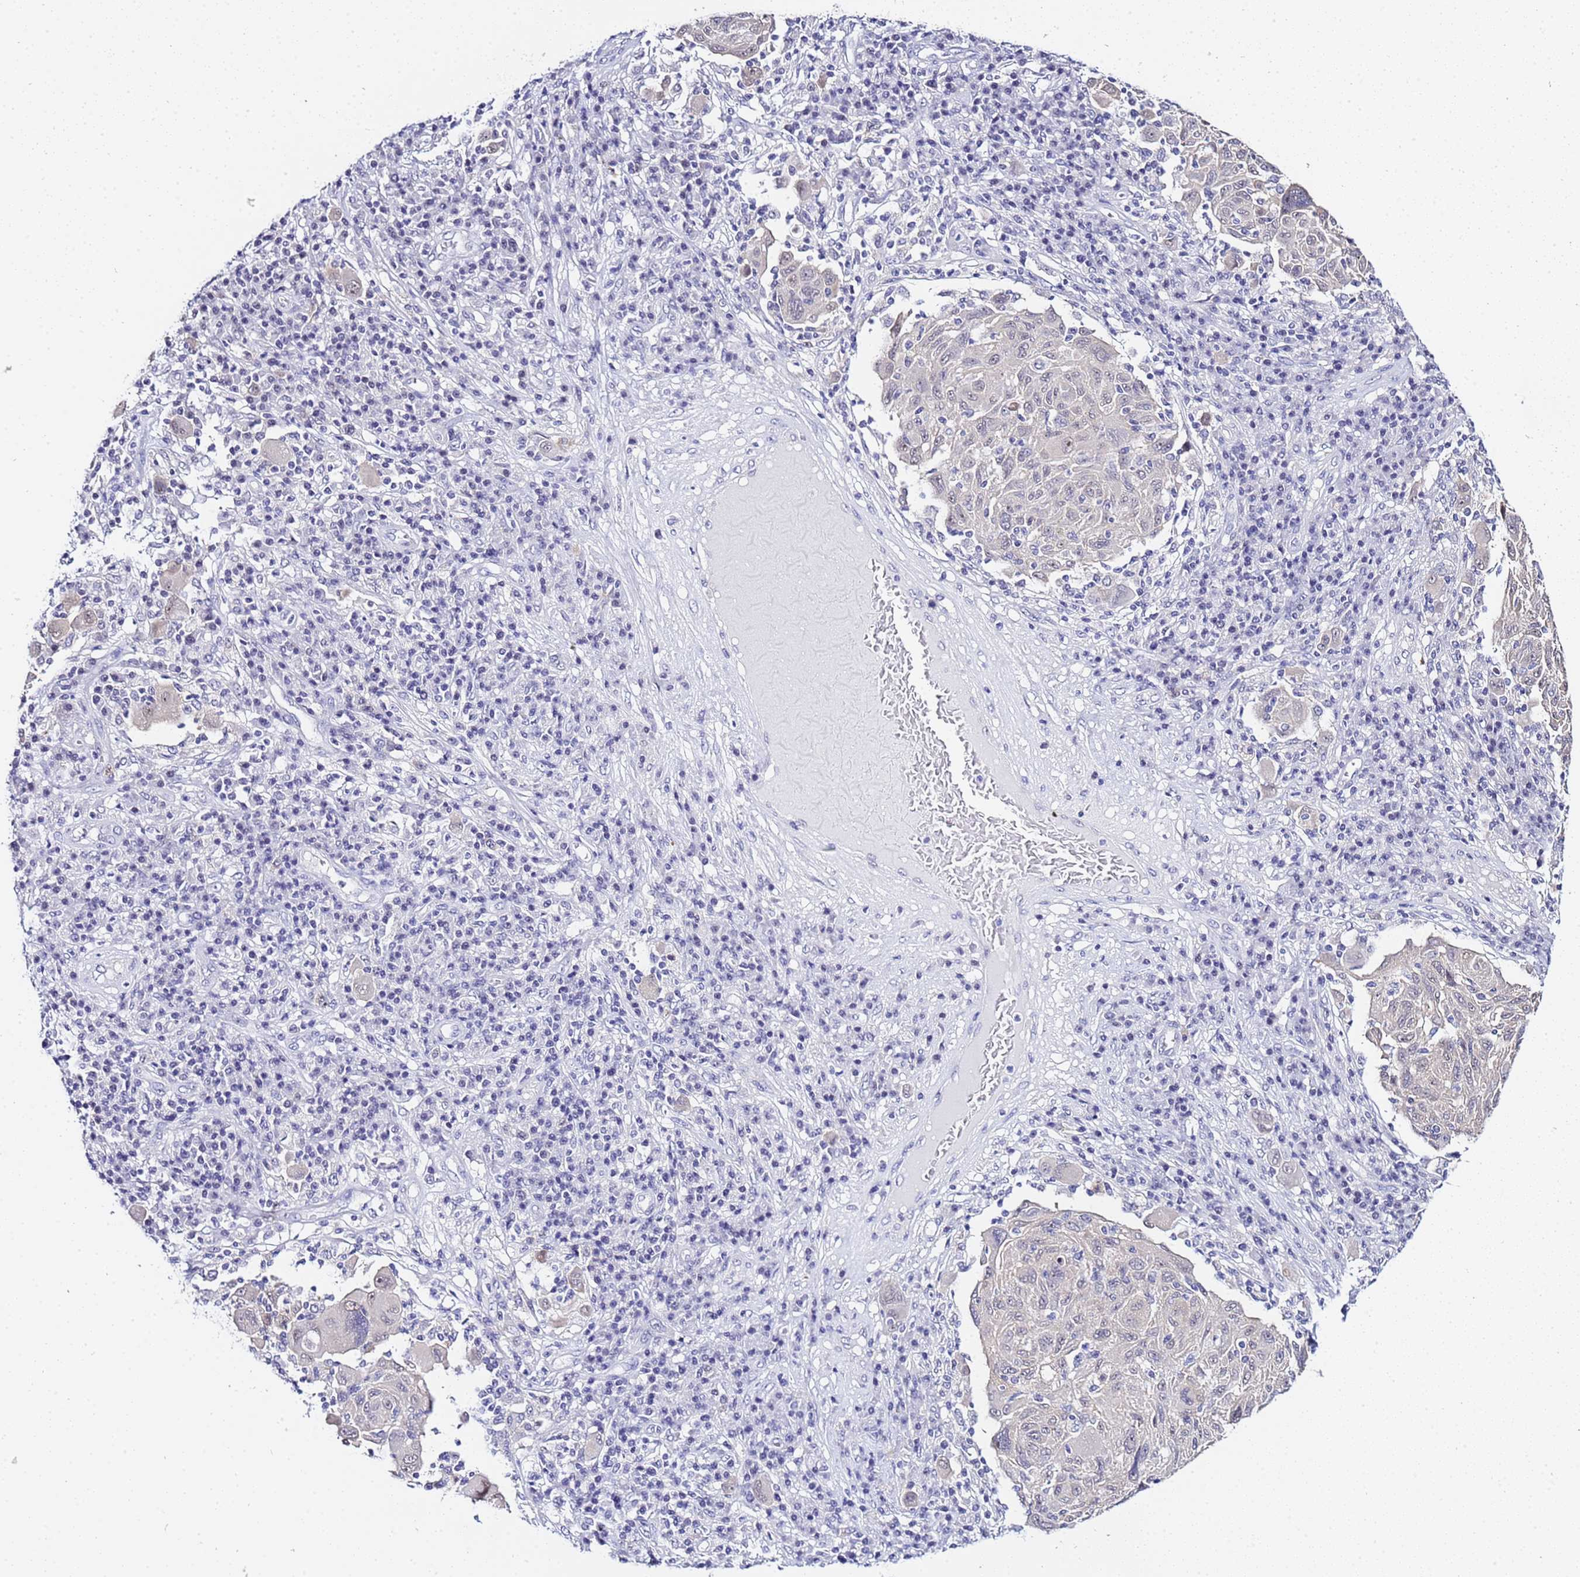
{"staining": {"intensity": "negative", "quantity": "none", "location": "none"}, "tissue": "melanoma", "cell_type": "Tumor cells", "image_type": "cancer", "snomed": [{"axis": "morphology", "description": "Malignant melanoma, NOS"}, {"axis": "topography", "description": "Skin"}], "caption": "Image shows no protein positivity in tumor cells of melanoma tissue.", "gene": "ACTL6B", "patient": {"sex": "male", "age": 53}}